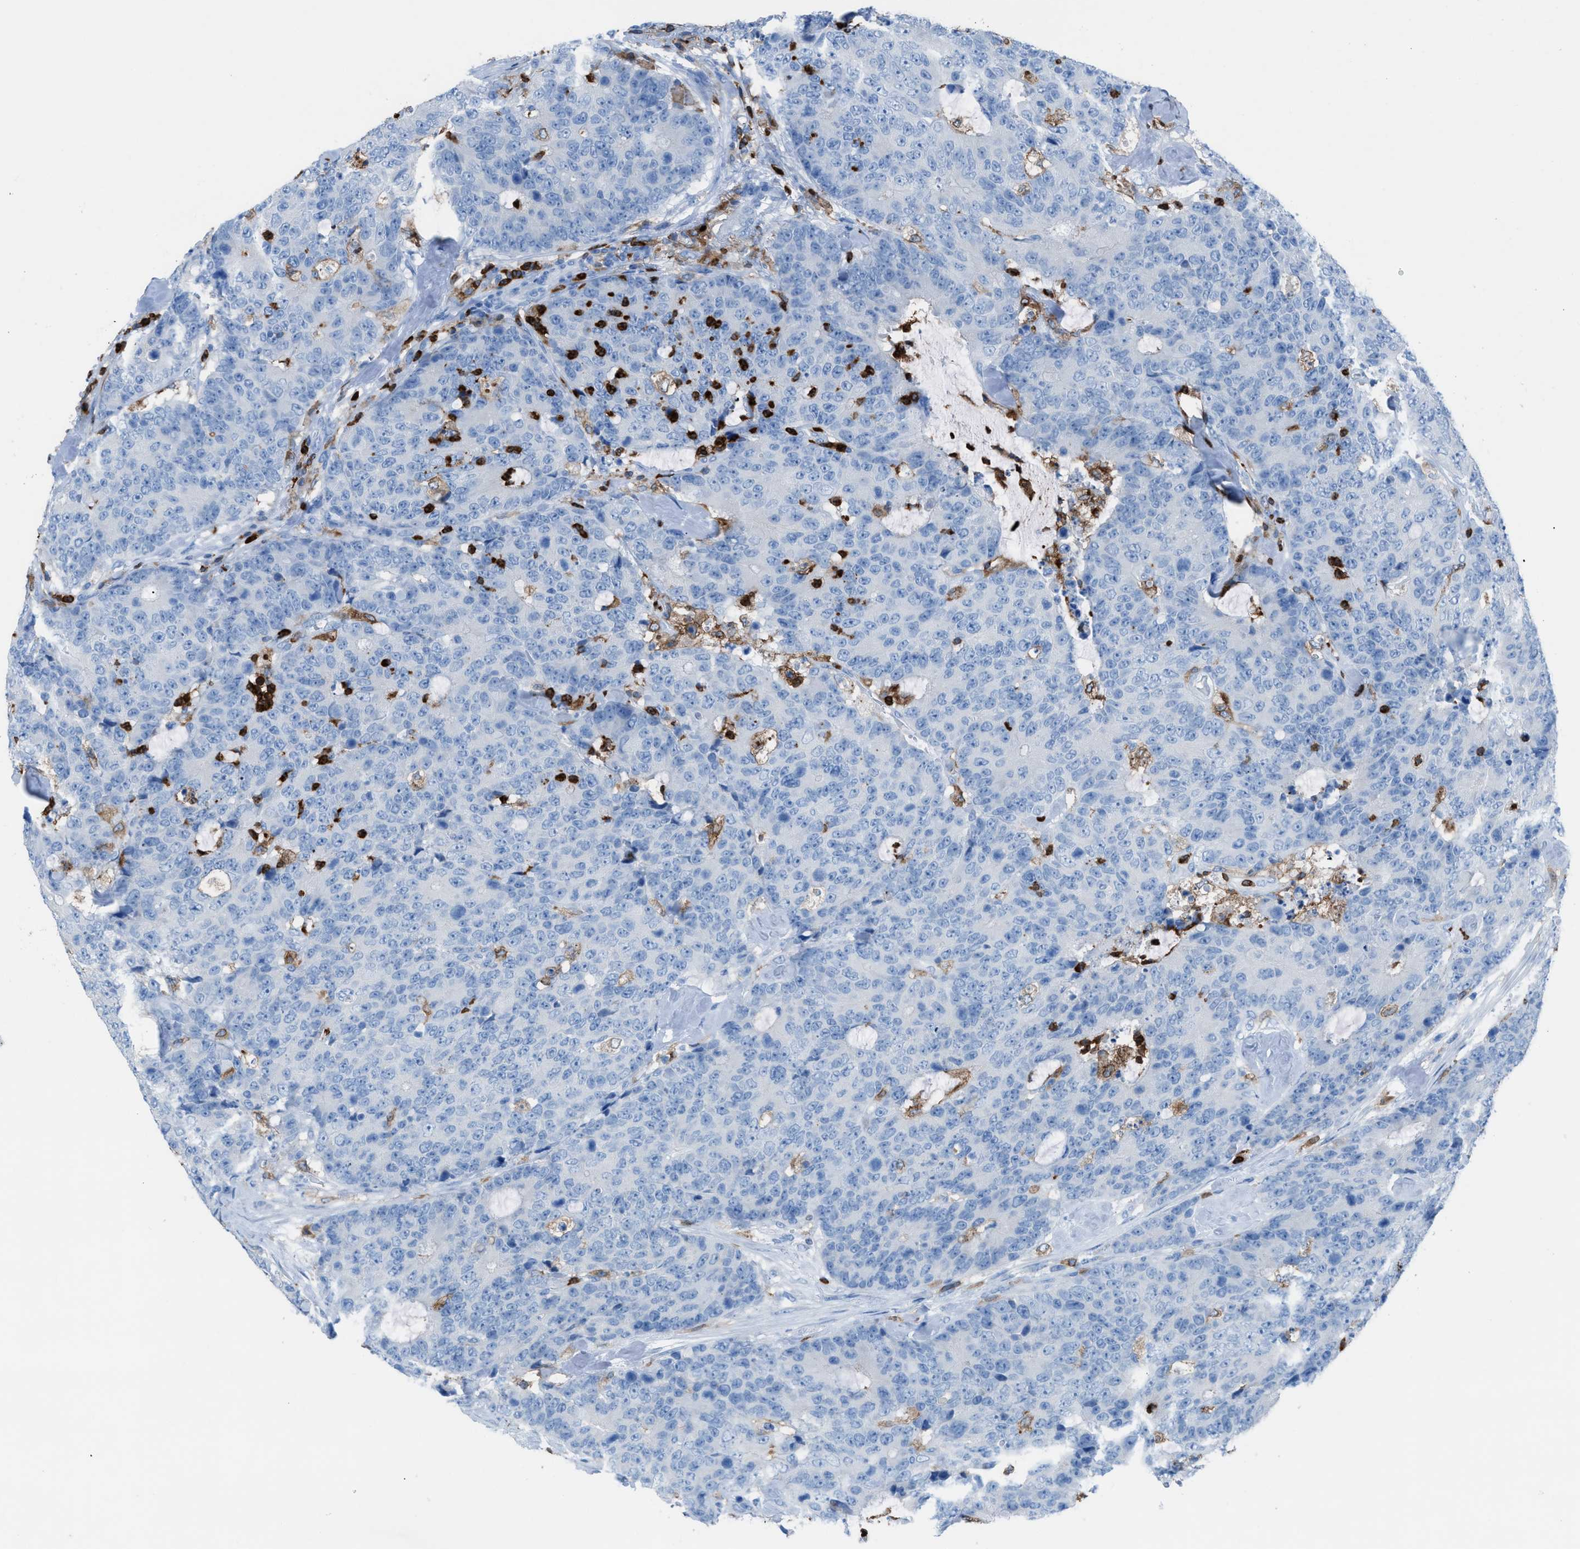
{"staining": {"intensity": "negative", "quantity": "none", "location": "none"}, "tissue": "colorectal cancer", "cell_type": "Tumor cells", "image_type": "cancer", "snomed": [{"axis": "morphology", "description": "Adenocarcinoma, NOS"}, {"axis": "topography", "description": "Colon"}], "caption": "This is an immunohistochemistry image of colorectal cancer (adenocarcinoma). There is no staining in tumor cells.", "gene": "ITGB2", "patient": {"sex": "female", "age": 86}}